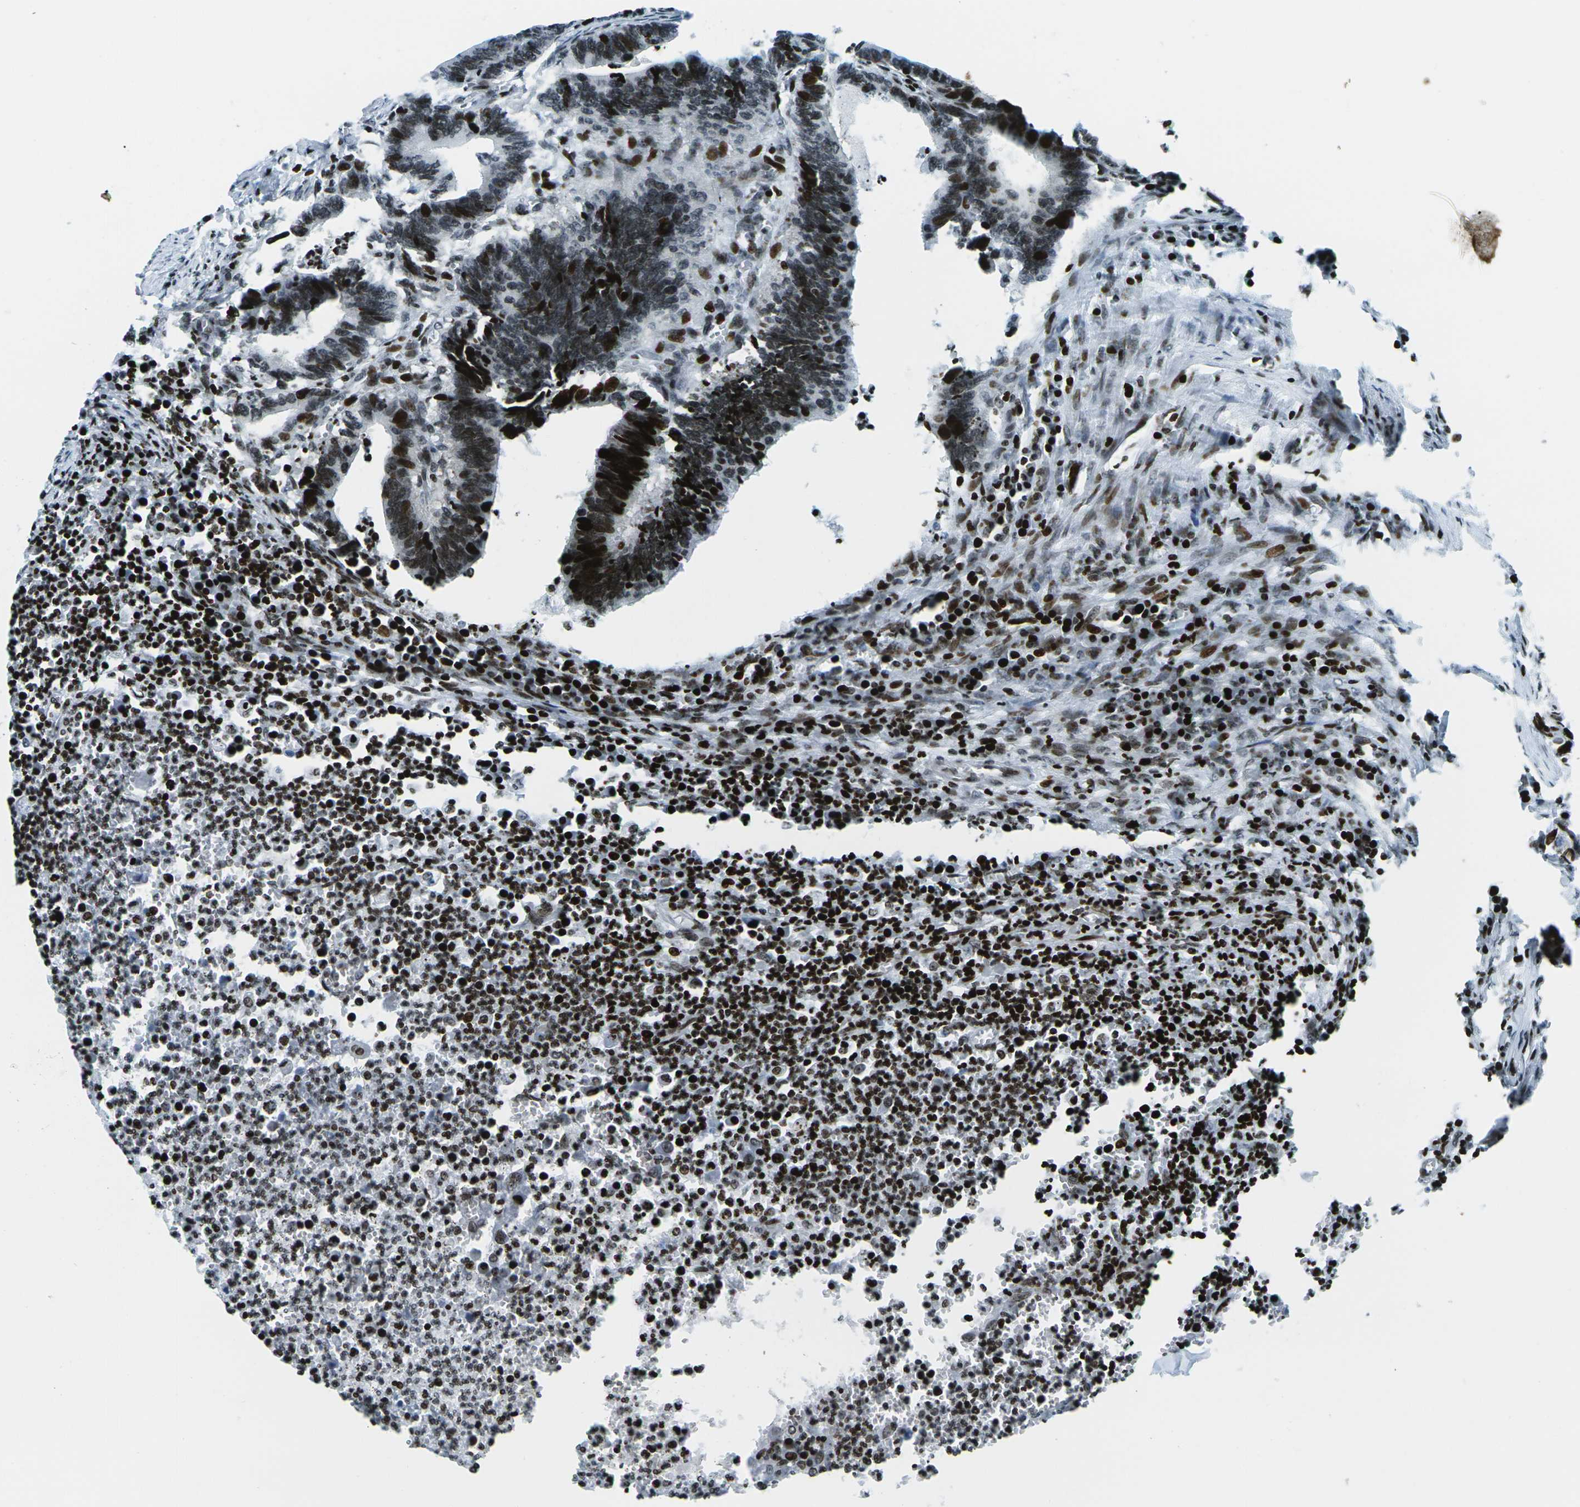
{"staining": {"intensity": "strong", "quantity": ">75%", "location": "nuclear"}, "tissue": "colorectal cancer", "cell_type": "Tumor cells", "image_type": "cancer", "snomed": [{"axis": "morphology", "description": "Adenocarcinoma, NOS"}, {"axis": "topography", "description": "Colon"}], "caption": "The immunohistochemical stain highlights strong nuclear positivity in tumor cells of colorectal adenocarcinoma tissue.", "gene": "H3-3A", "patient": {"sex": "male", "age": 72}}